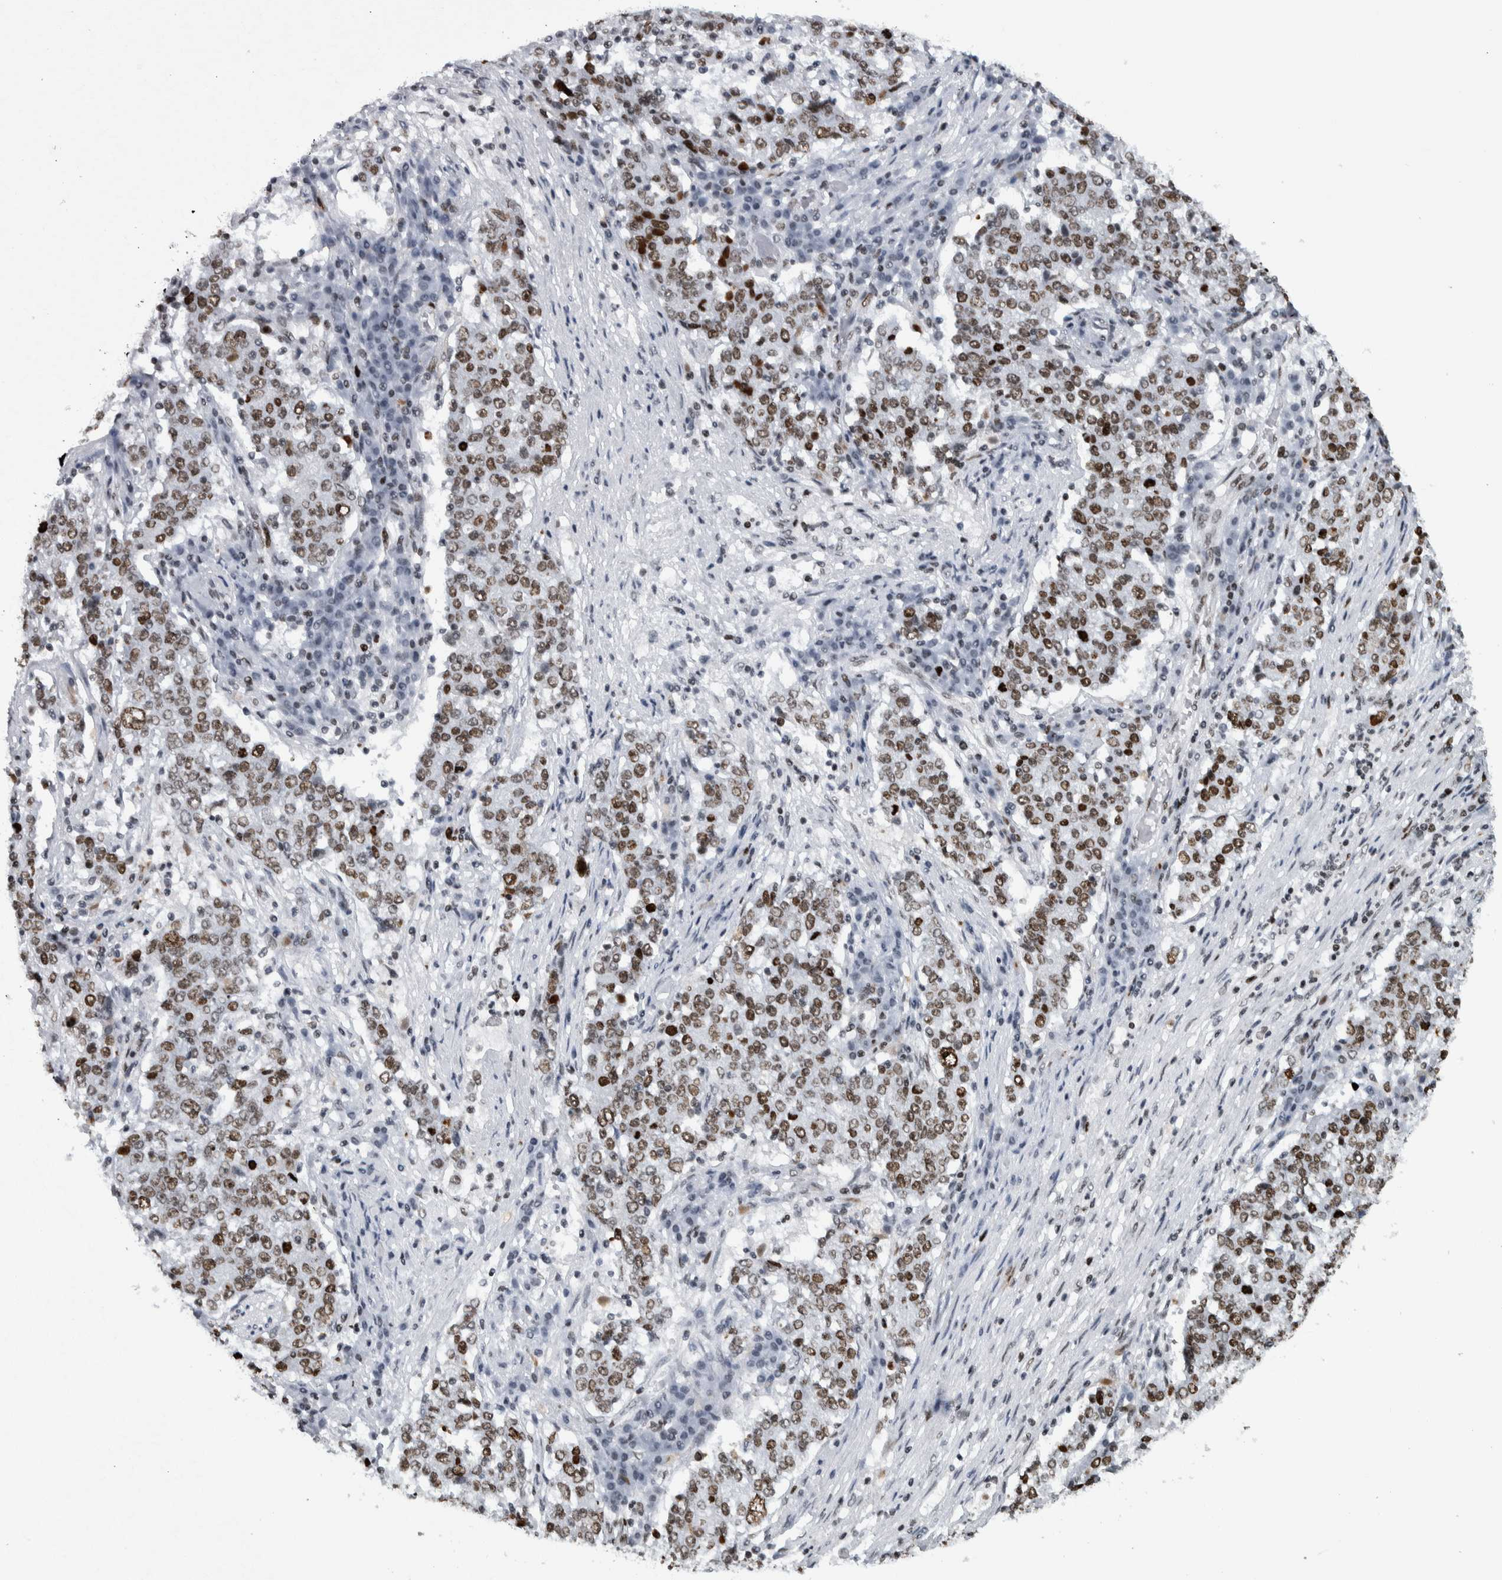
{"staining": {"intensity": "moderate", "quantity": ">75%", "location": "nuclear"}, "tissue": "stomach cancer", "cell_type": "Tumor cells", "image_type": "cancer", "snomed": [{"axis": "morphology", "description": "Adenocarcinoma, NOS"}, {"axis": "topography", "description": "Stomach"}], "caption": "Immunohistochemistry histopathology image of human stomach cancer (adenocarcinoma) stained for a protein (brown), which reveals medium levels of moderate nuclear staining in about >75% of tumor cells.", "gene": "TOP2B", "patient": {"sex": "male", "age": 59}}